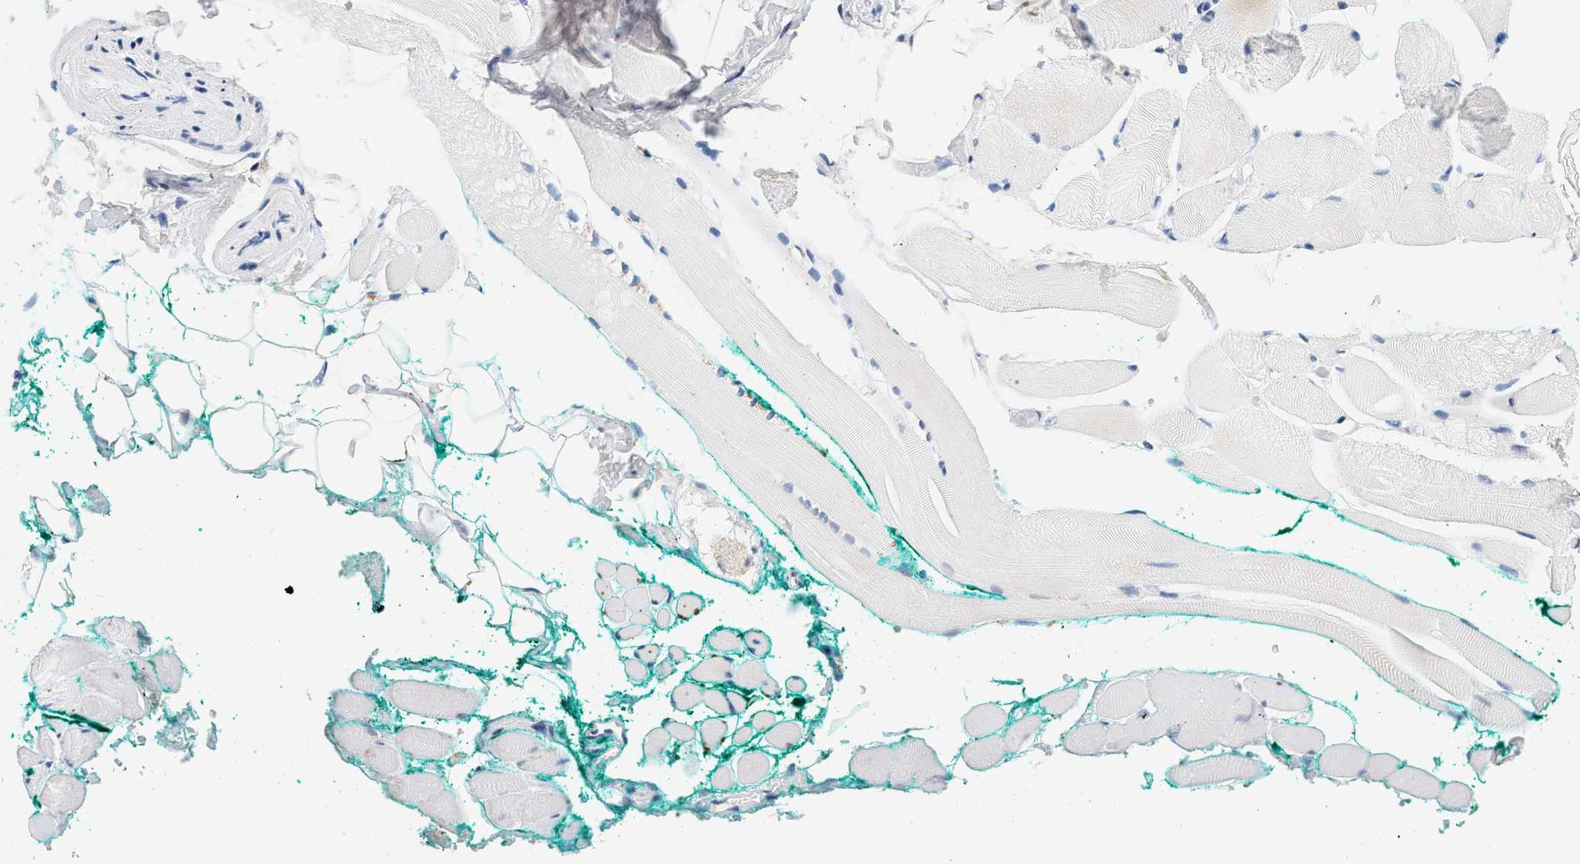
{"staining": {"intensity": "negative", "quantity": "none", "location": "none"}, "tissue": "skeletal muscle", "cell_type": "Myocytes", "image_type": "normal", "snomed": [{"axis": "morphology", "description": "Normal tissue, NOS"}, {"axis": "topography", "description": "Skeletal muscle"}, {"axis": "topography", "description": "Peripheral nerve tissue"}], "caption": "Immunohistochemical staining of benign skeletal muscle demonstrates no significant staining in myocytes. The staining was performed using DAB to visualize the protein expression in brown, while the nuclei were stained in blue with hematoxylin (Magnification: 20x).", "gene": "ATF2", "patient": {"sex": "female", "age": 84}}